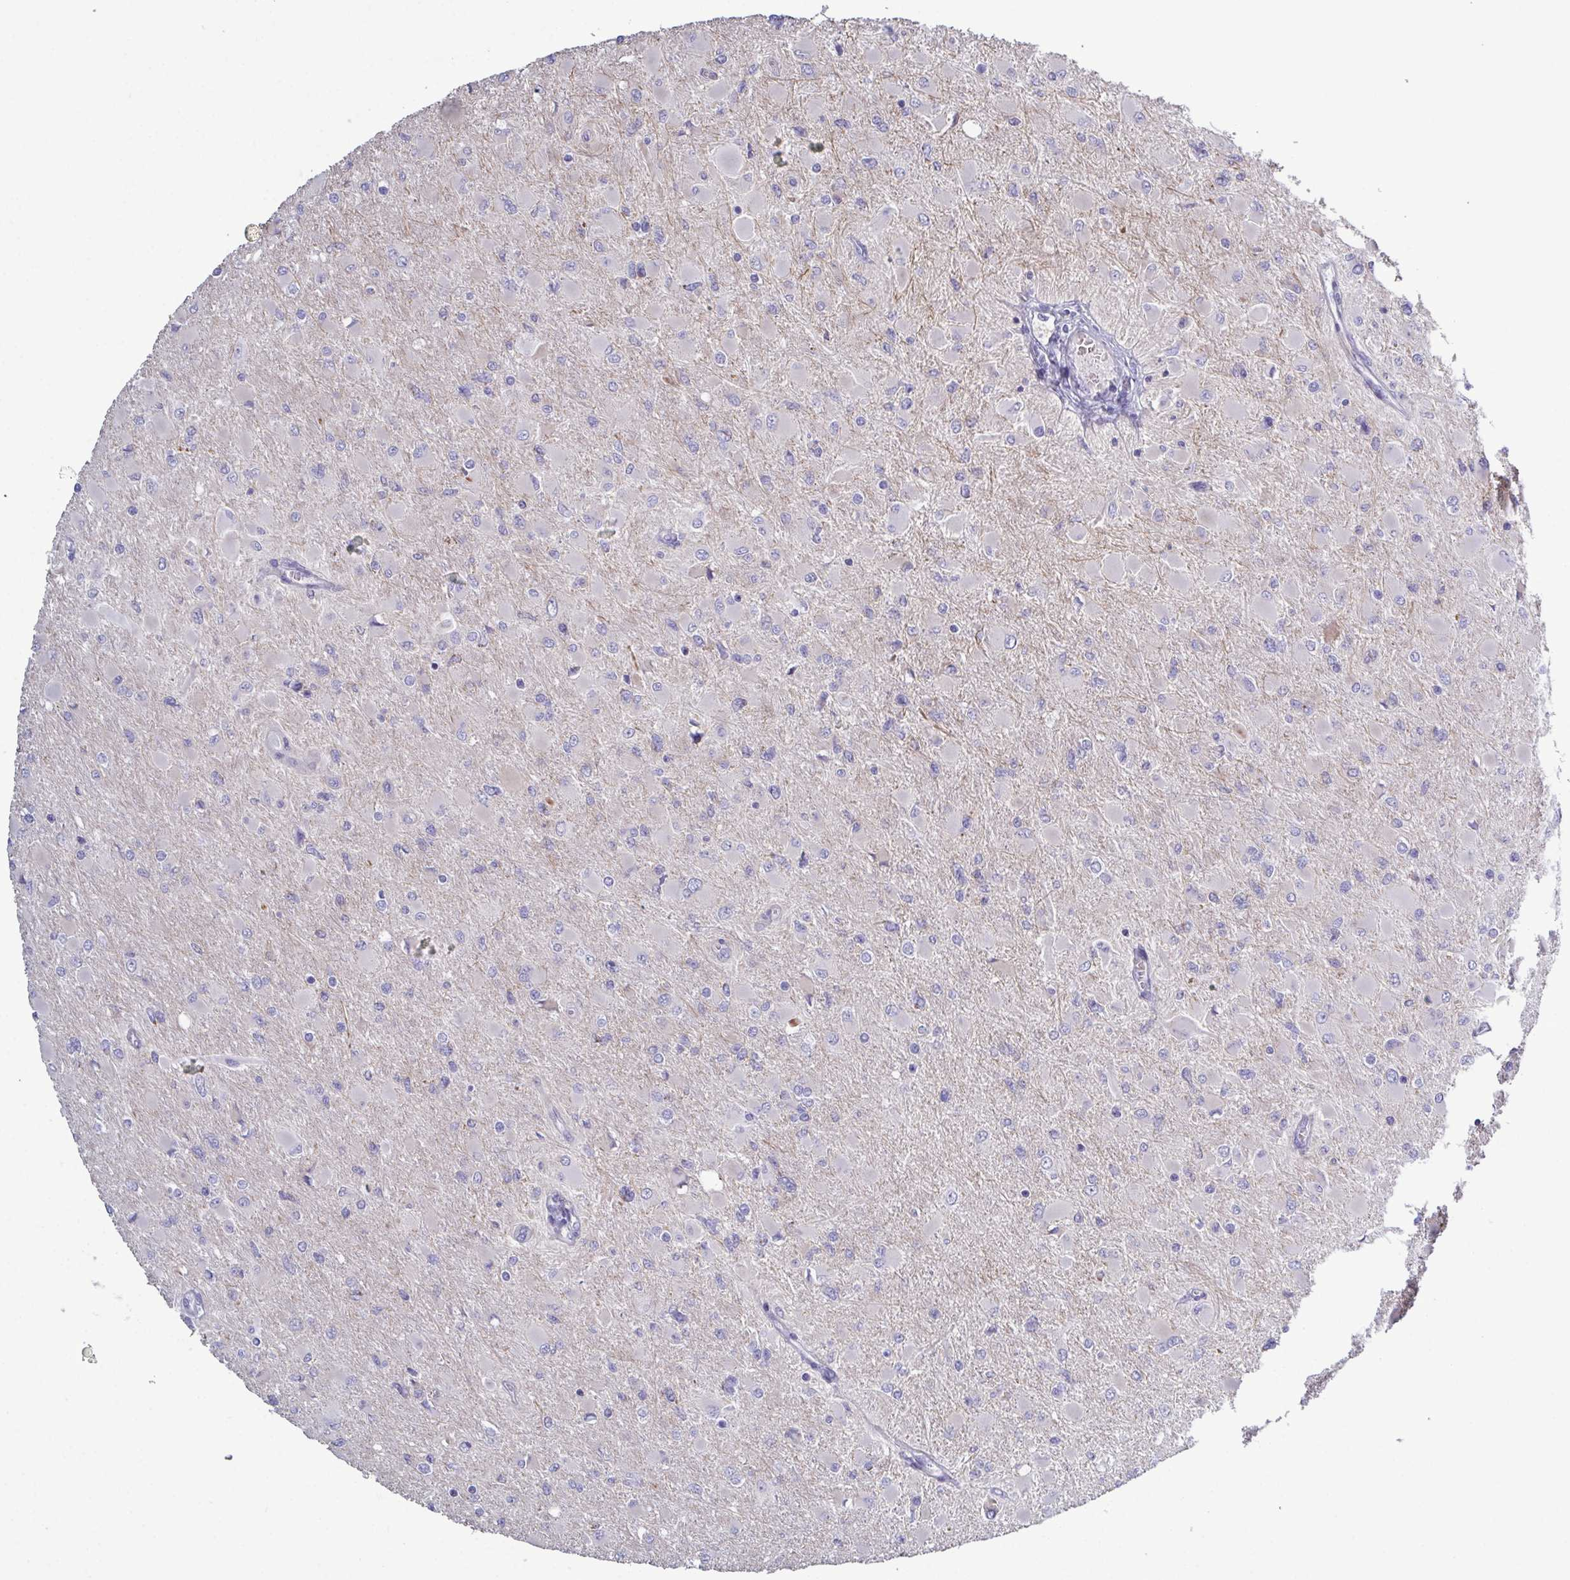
{"staining": {"intensity": "negative", "quantity": "none", "location": "none"}, "tissue": "glioma", "cell_type": "Tumor cells", "image_type": "cancer", "snomed": [{"axis": "morphology", "description": "Glioma, malignant, High grade"}, {"axis": "topography", "description": "Cerebral cortex"}], "caption": "High-grade glioma (malignant) was stained to show a protein in brown. There is no significant expression in tumor cells.", "gene": "GLDC", "patient": {"sex": "female", "age": 36}}